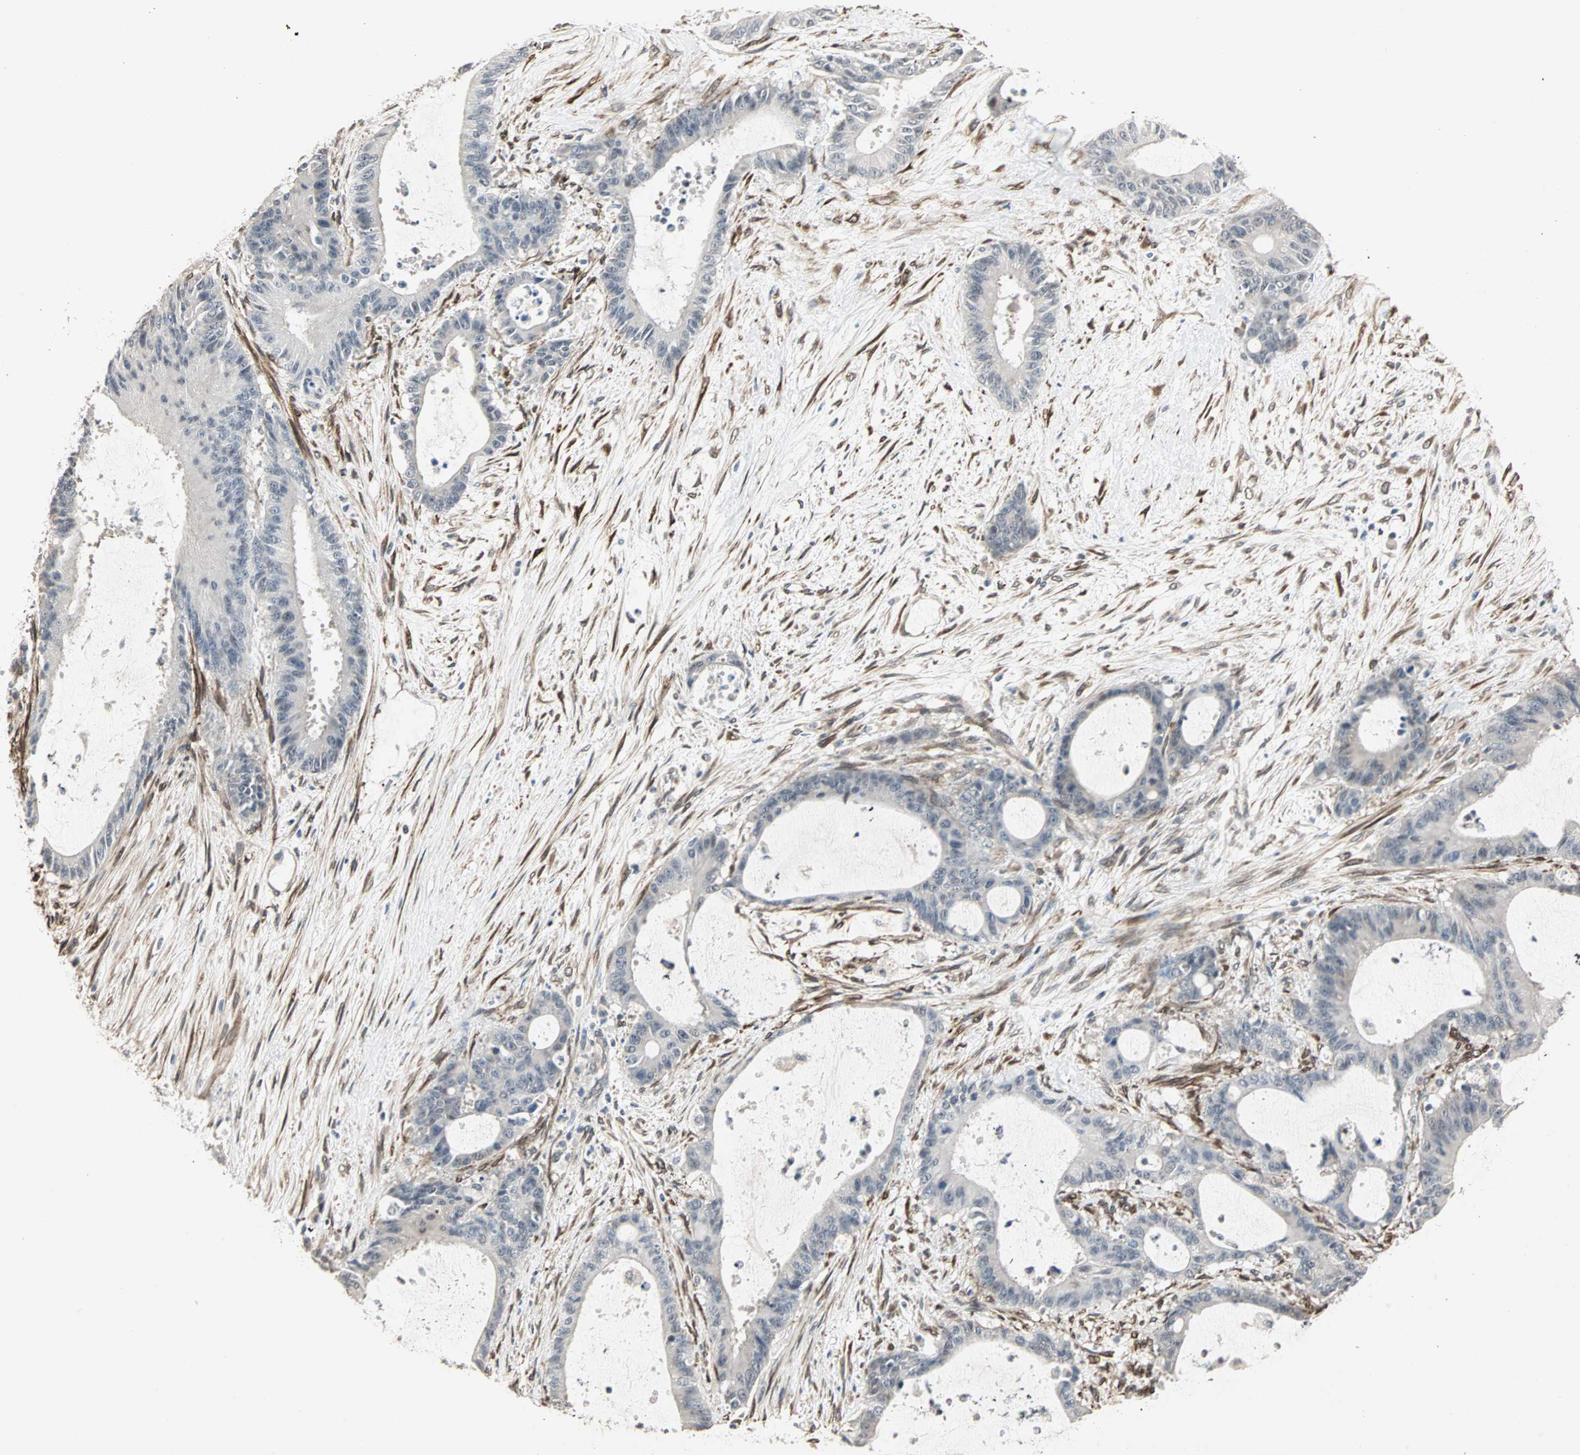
{"staining": {"intensity": "negative", "quantity": "none", "location": "none"}, "tissue": "liver cancer", "cell_type": "Tumor cells", "image_type": "cancer", "snomed": [{"axis": "morphology", "description": "Cholangiocarcinoma"}, {"axis": "topography", "description": "Liver"}], "caption": "Photomicrograph shows no significant protein positivity in tumor cells of liver cancer.", "gene": "TRPV4", "patient": {"sex": "female", "age": 73}}